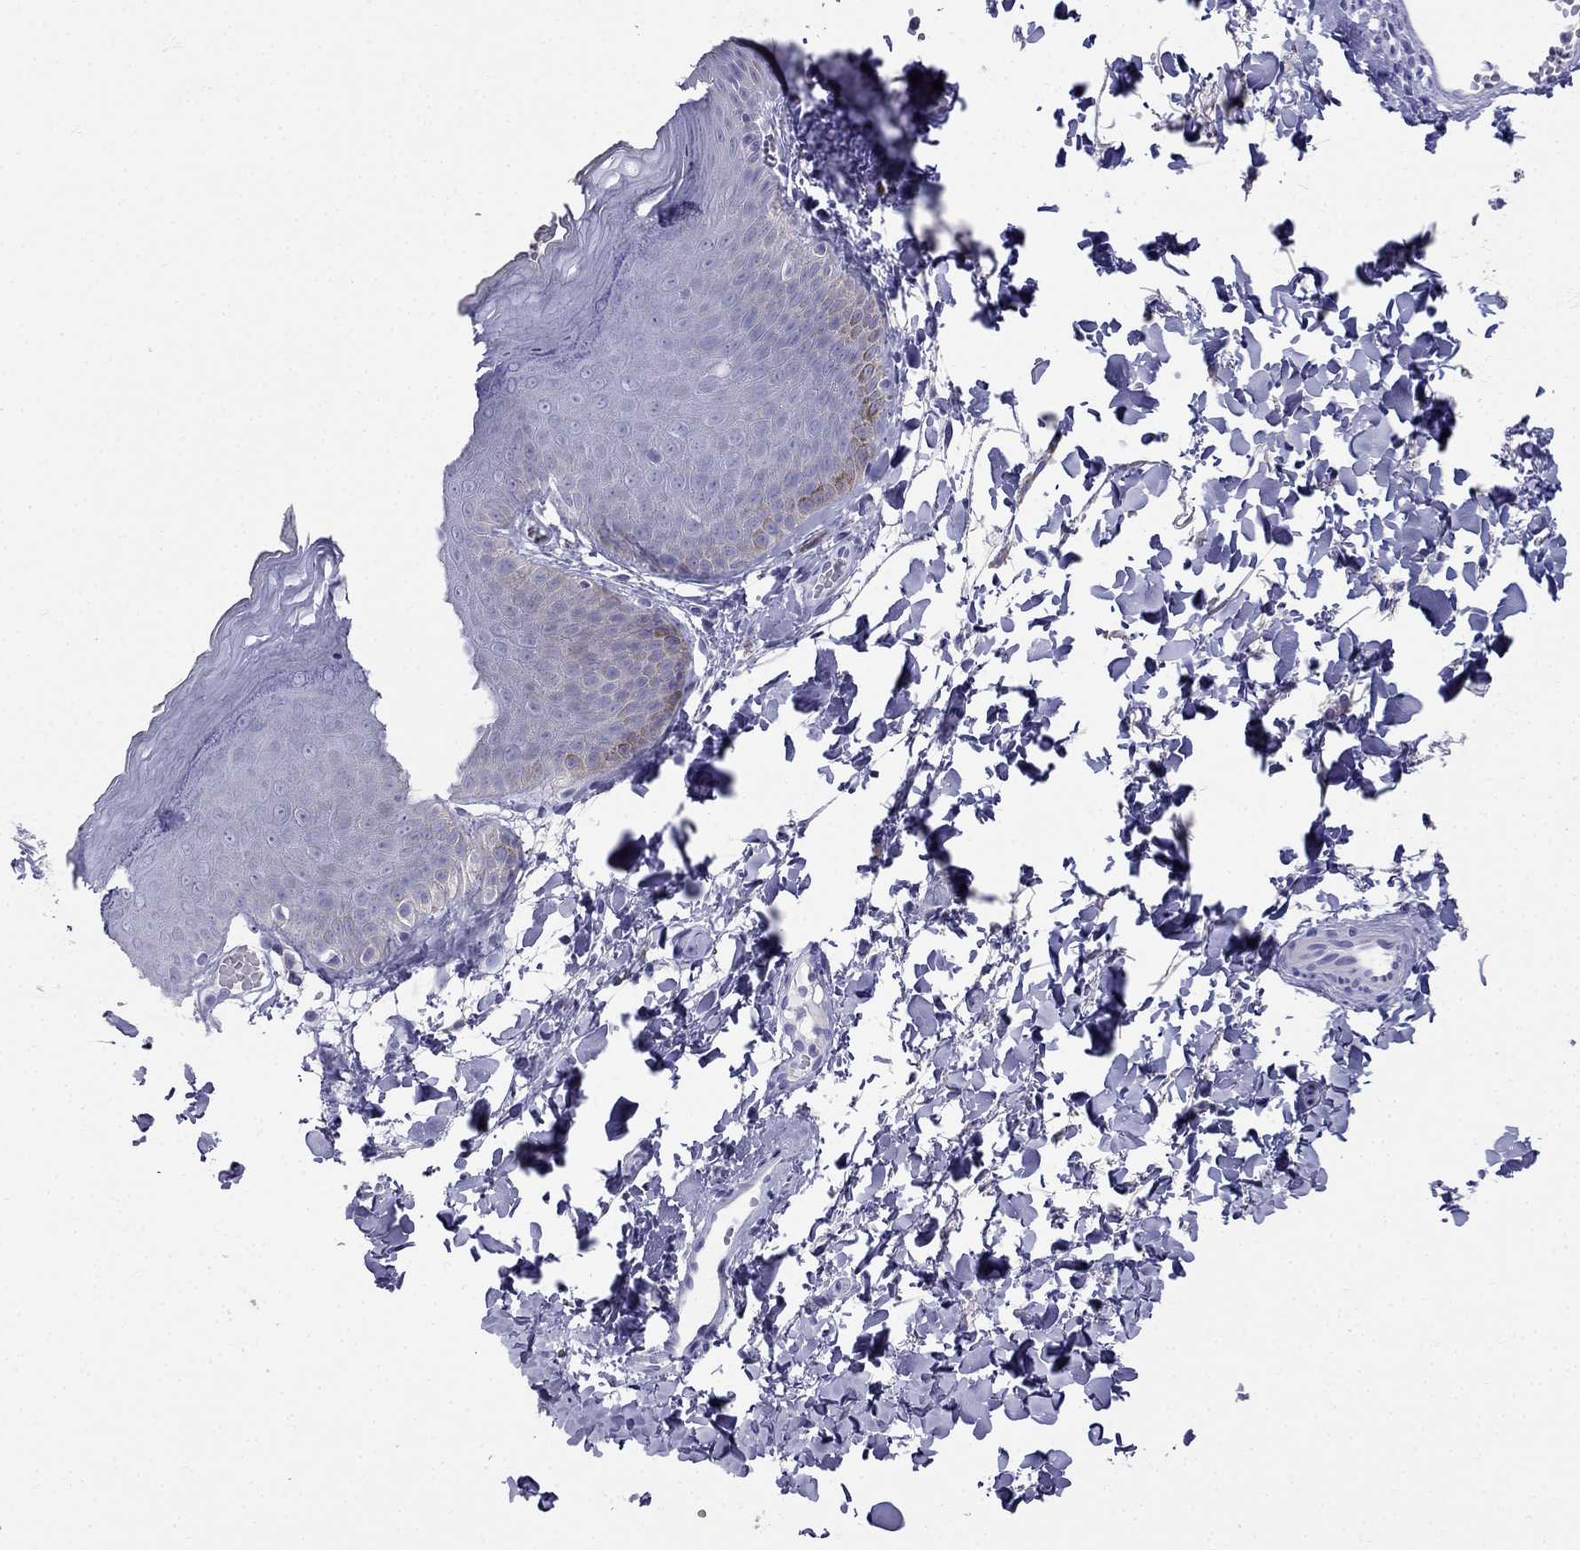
{"staining": {"intensity": "negative", "quantity": "none", "location": "none"}, "tissue": "skin", "cell_type": "Epidermal cells", "image_type": "normal", "snomed": [{"axis": "morphology", "description": "Normal tissue, NOS"}, {"axis": "topography", "description": "Anal"}], "caption": "The photomicrograph demonstrates no staining of epidermal cells in normal skin.", "gene": "RFLNA", "patient": {"sex": "male", "age": 53}}